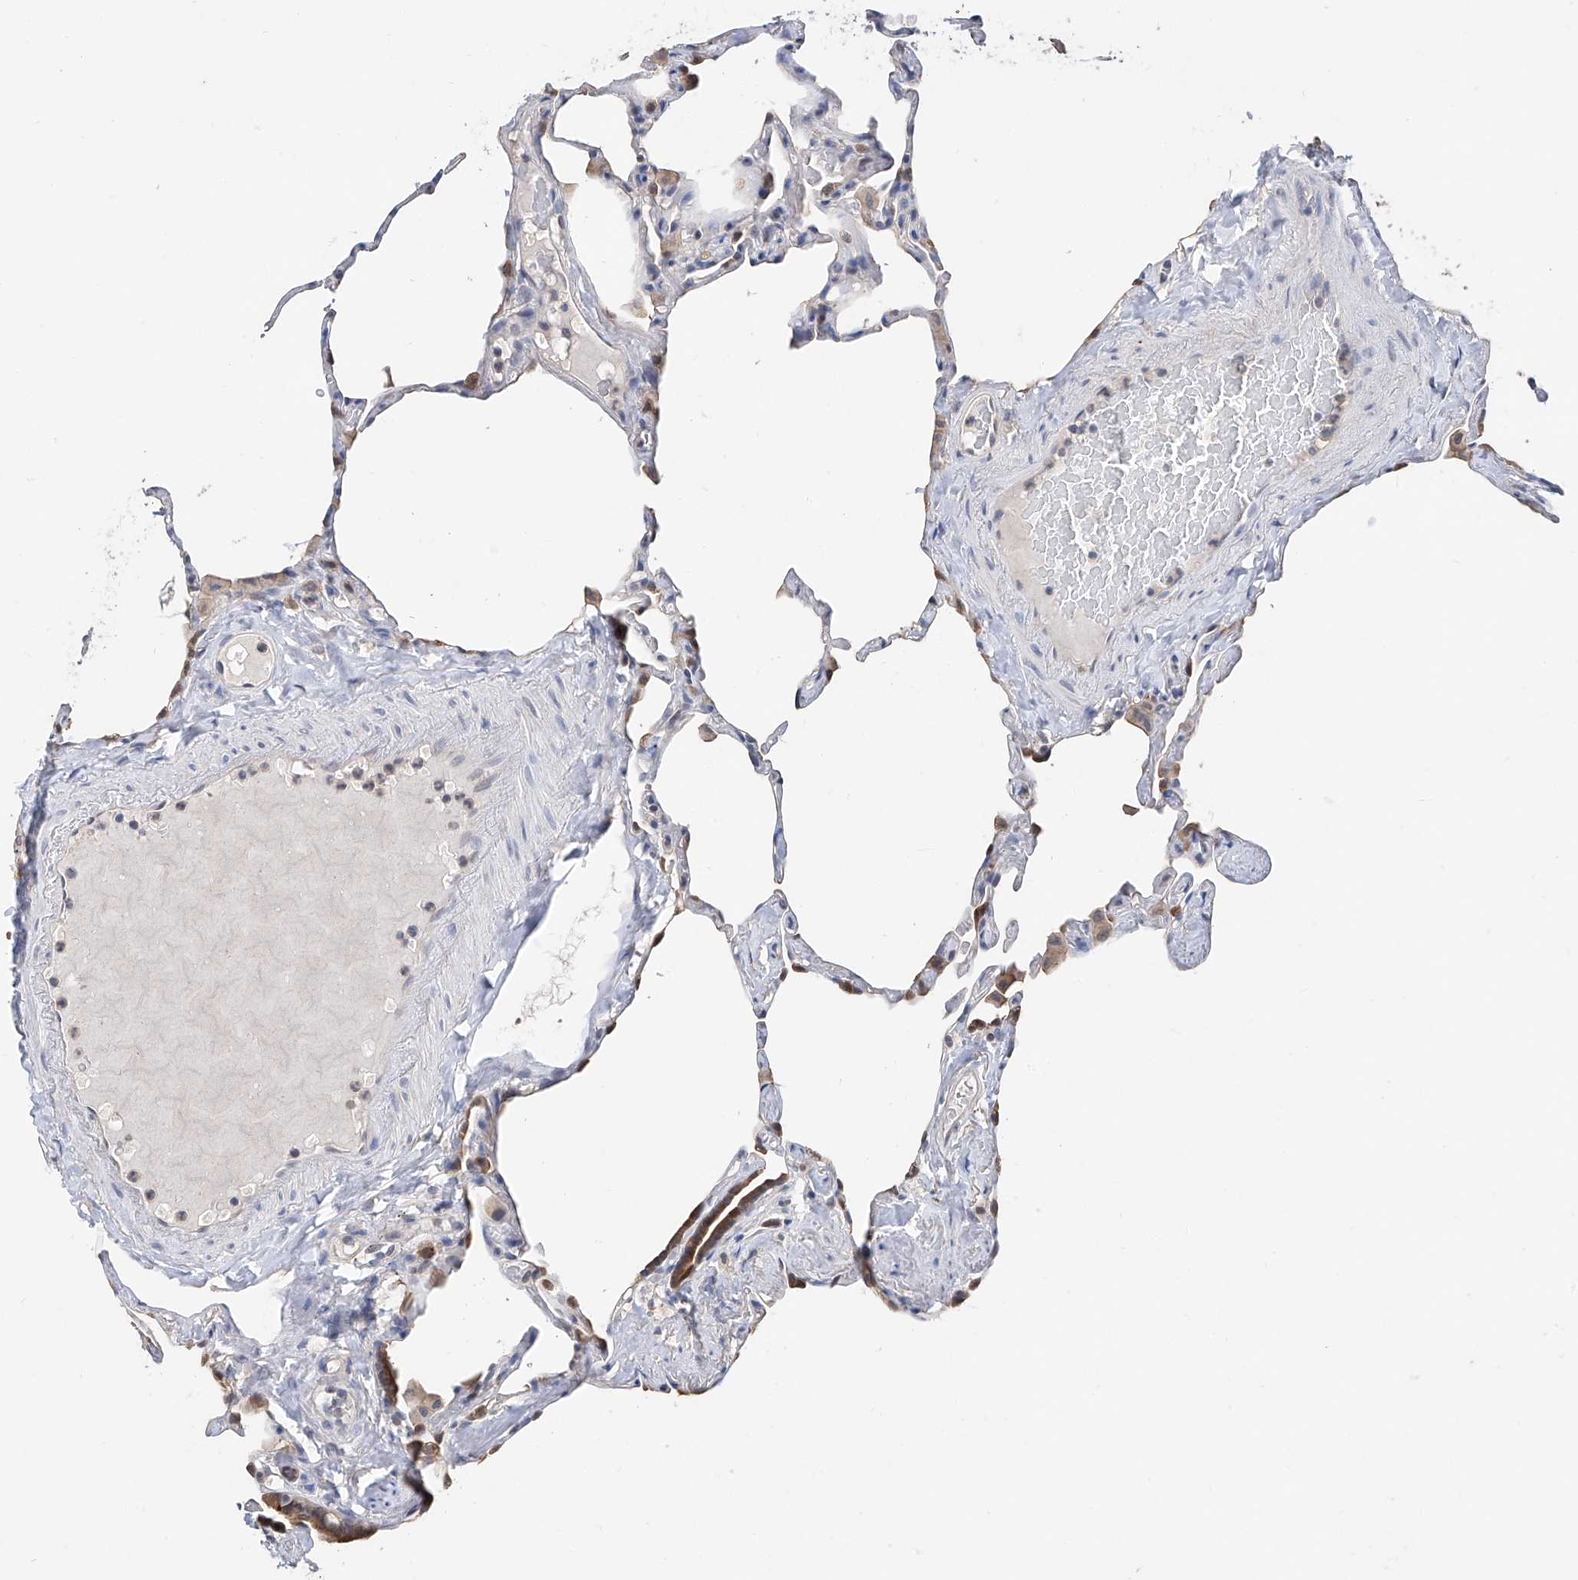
{"staining": {"intensity": "negative", "quantity": "none", "location": "none"}, "tissue": "lung", "cell_type": "Alveolar cells", "image_type": "normal", "snomed": [{"axis": "morphology", "description": "Normal tissue, NOS"}, {"axis": "topography", "description": "Lung"}], "caption": "Image shows no significant protein positivity in alveolar cells of normal lung. Brightfield microscopy of immunohistochemistry (IHC) stained with DAB (brown) and hematoxylin (blue), captured at high magnification.", "gene": "FUCA2", "patient": {"sex": "male", "age": 65}}